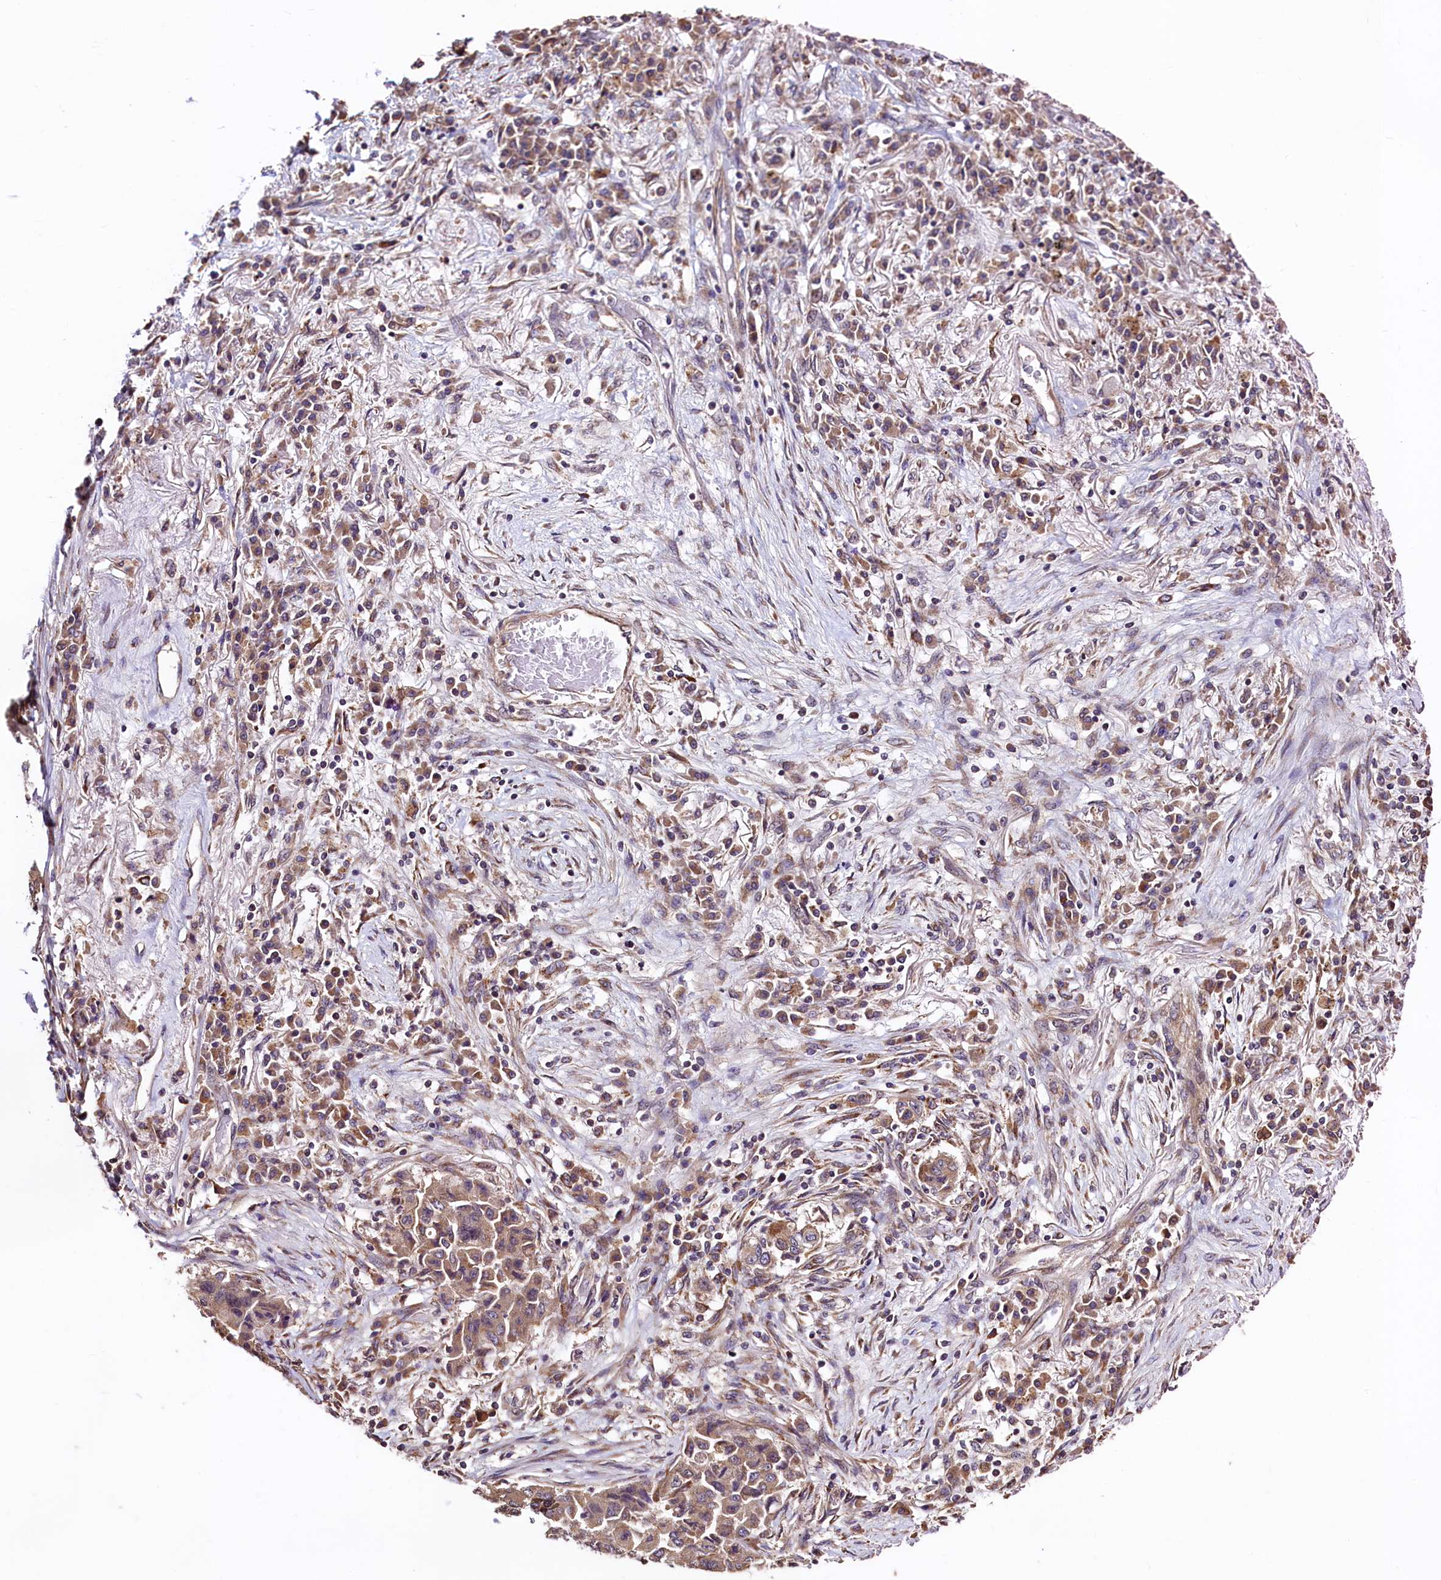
{"staining": {"intensity": "moderate", "quantity": ">75%", "location": "cytoplasmic/membranous"}, "tissue": "lung cancer", "cell_type": "Tumor cells", "image_type": "cancer", "snomed": [{"axis": "morphology", "description": "Squamous cell carcinoma, NOS"}, {"axis": "topography", "description": "Lung"}], "caption": "A micrograph of squamous cell carcinoma (lung) stained for a protein exhibits moderate cytoplasmic/membranous brown staining in tumor cells.", "gene": "RBFA", "patient": {"sex": "male", "age": 74}}